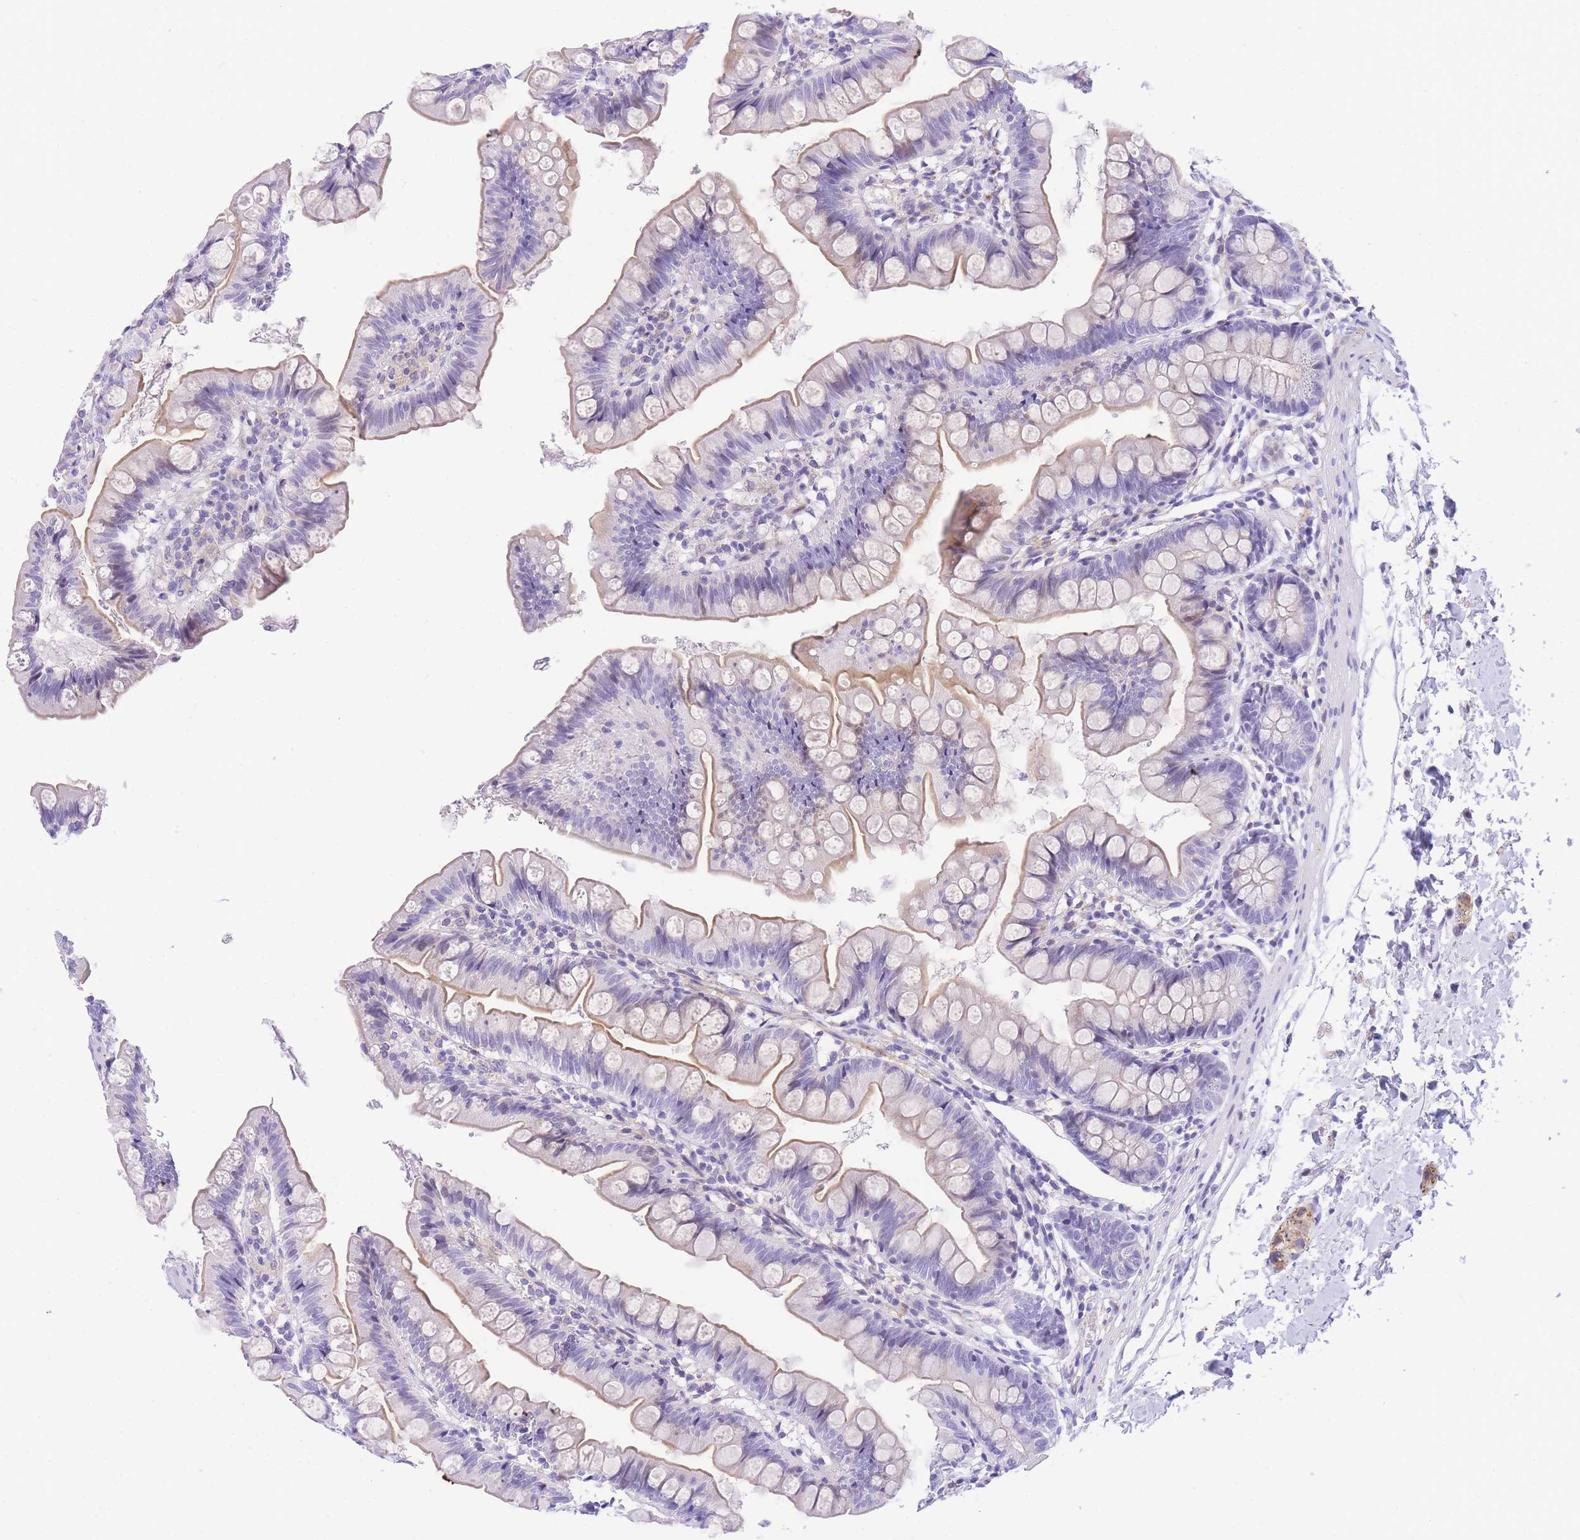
{"staining": {"intensity": "weak", "quantity": "25%-75%", "location": "cytoplasmic/membranous"}, "tissue": "small intestine", "cell_type": "Glandular cells", "image_type": "normal", "snomed": [{"axis": "morphology", "description": "Normal tissue, NOS"}, {"axis": "topography", "description": "Small intestine"}], "caption": "The immunohistochemical stain labels weak cytoplasmic/membranous positivity in glandular cells of benign small intestine.", "gene": "TIFAB", "patient": {"sex": "male", "age": 7}}